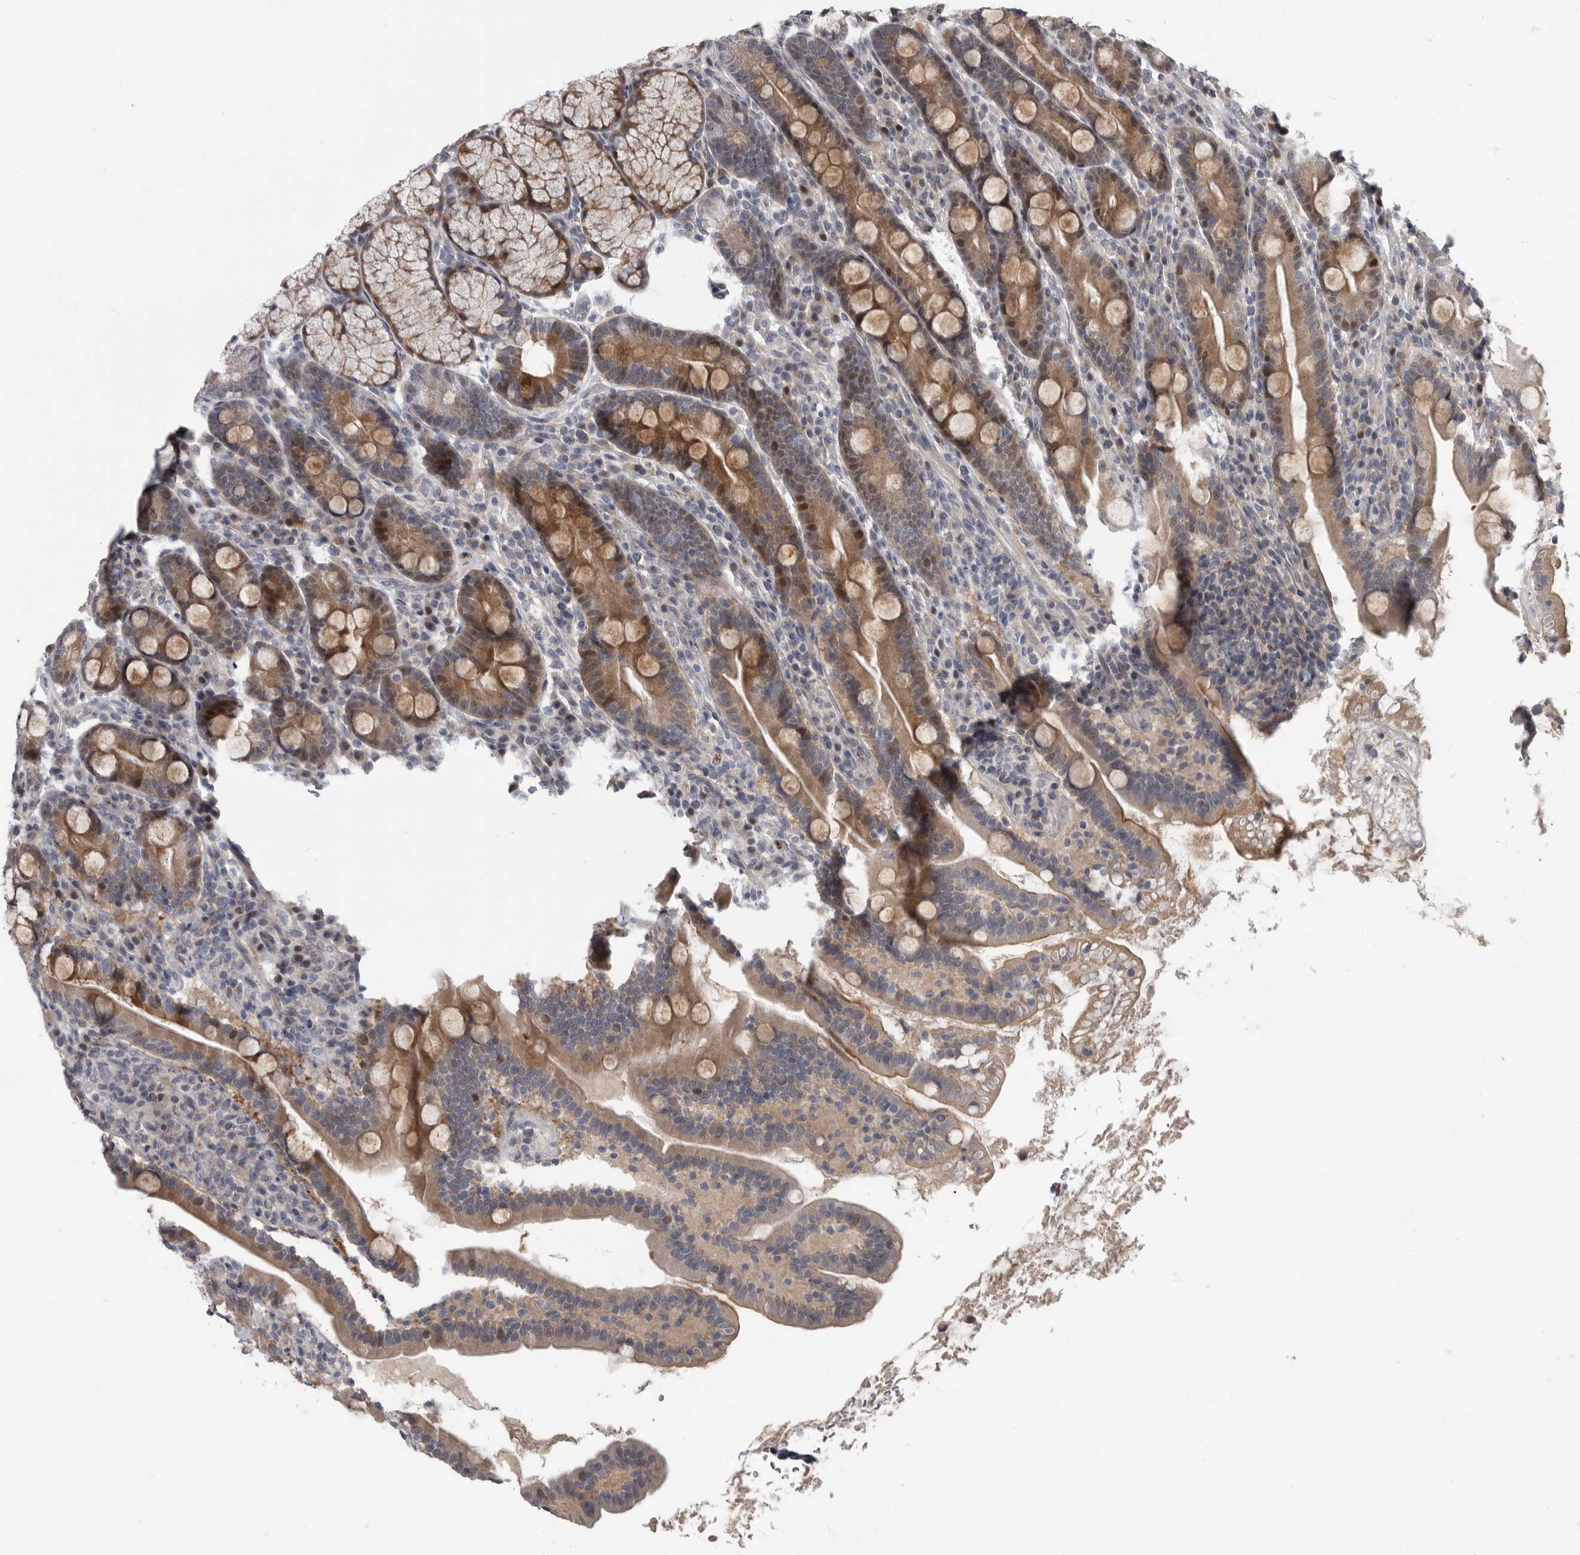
{"staining": {"intensity": "moderate", "quantity": ">75%", "location": "cytoplasmic/membranous"}, "tissue": "duodenum", "cell_type": "Glandular cells", "image_type": "normal", "snomed": [{"axis": "morphology", "description": "Normal tissue, NOS"}, {"axis": "topography", "description": "Duodenum"}], "caption": "A brown stain labels moderate cytoplasmic/membranous positivity of a protein in glandular cells of normal human duodenum.", "gene": "PDE7A", "patient": {"sex": "male", "age": 35}}